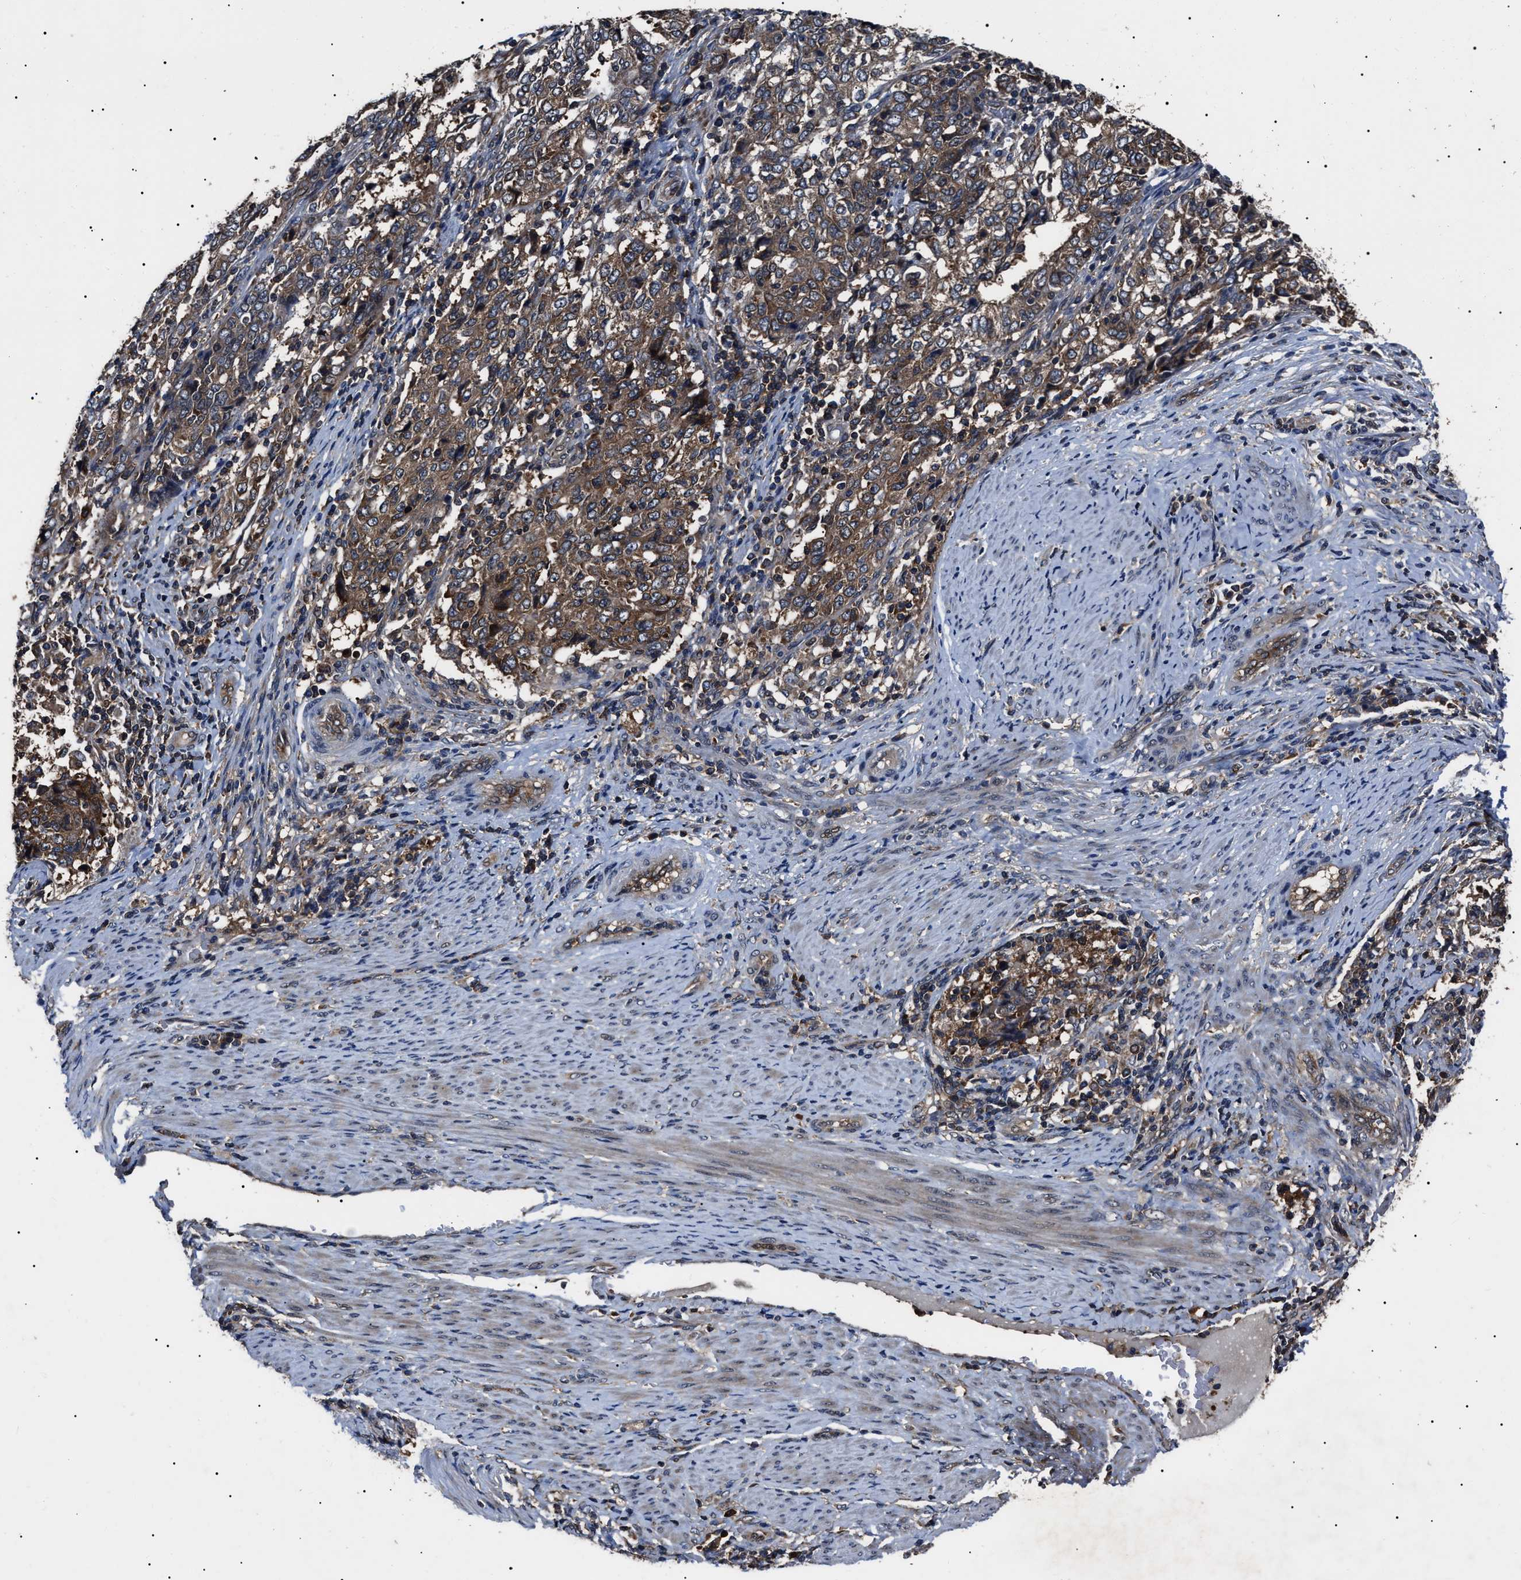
{"staining": {"intensity": "moderate", "quantity": ">75%", "location": "cytoplasmic/membranous"}, "tissue": "endometrial cancer", "cell_type": "Tumor cells", "image_type": "cancer", "snomed": [{"axis": "morphology", "description": "Adenocarcinoma, NOS"}, {"axis": "topography", "description": "Endometrium"}], "caption": "Human endometrial adenocarcinoma stained for a protein (brown) displays moderate cytoplasmic/membranous positive positivity in about >75% of tumor cells.", "gene": "CCT8", "patient": {"sex": "female", "age": 80}}